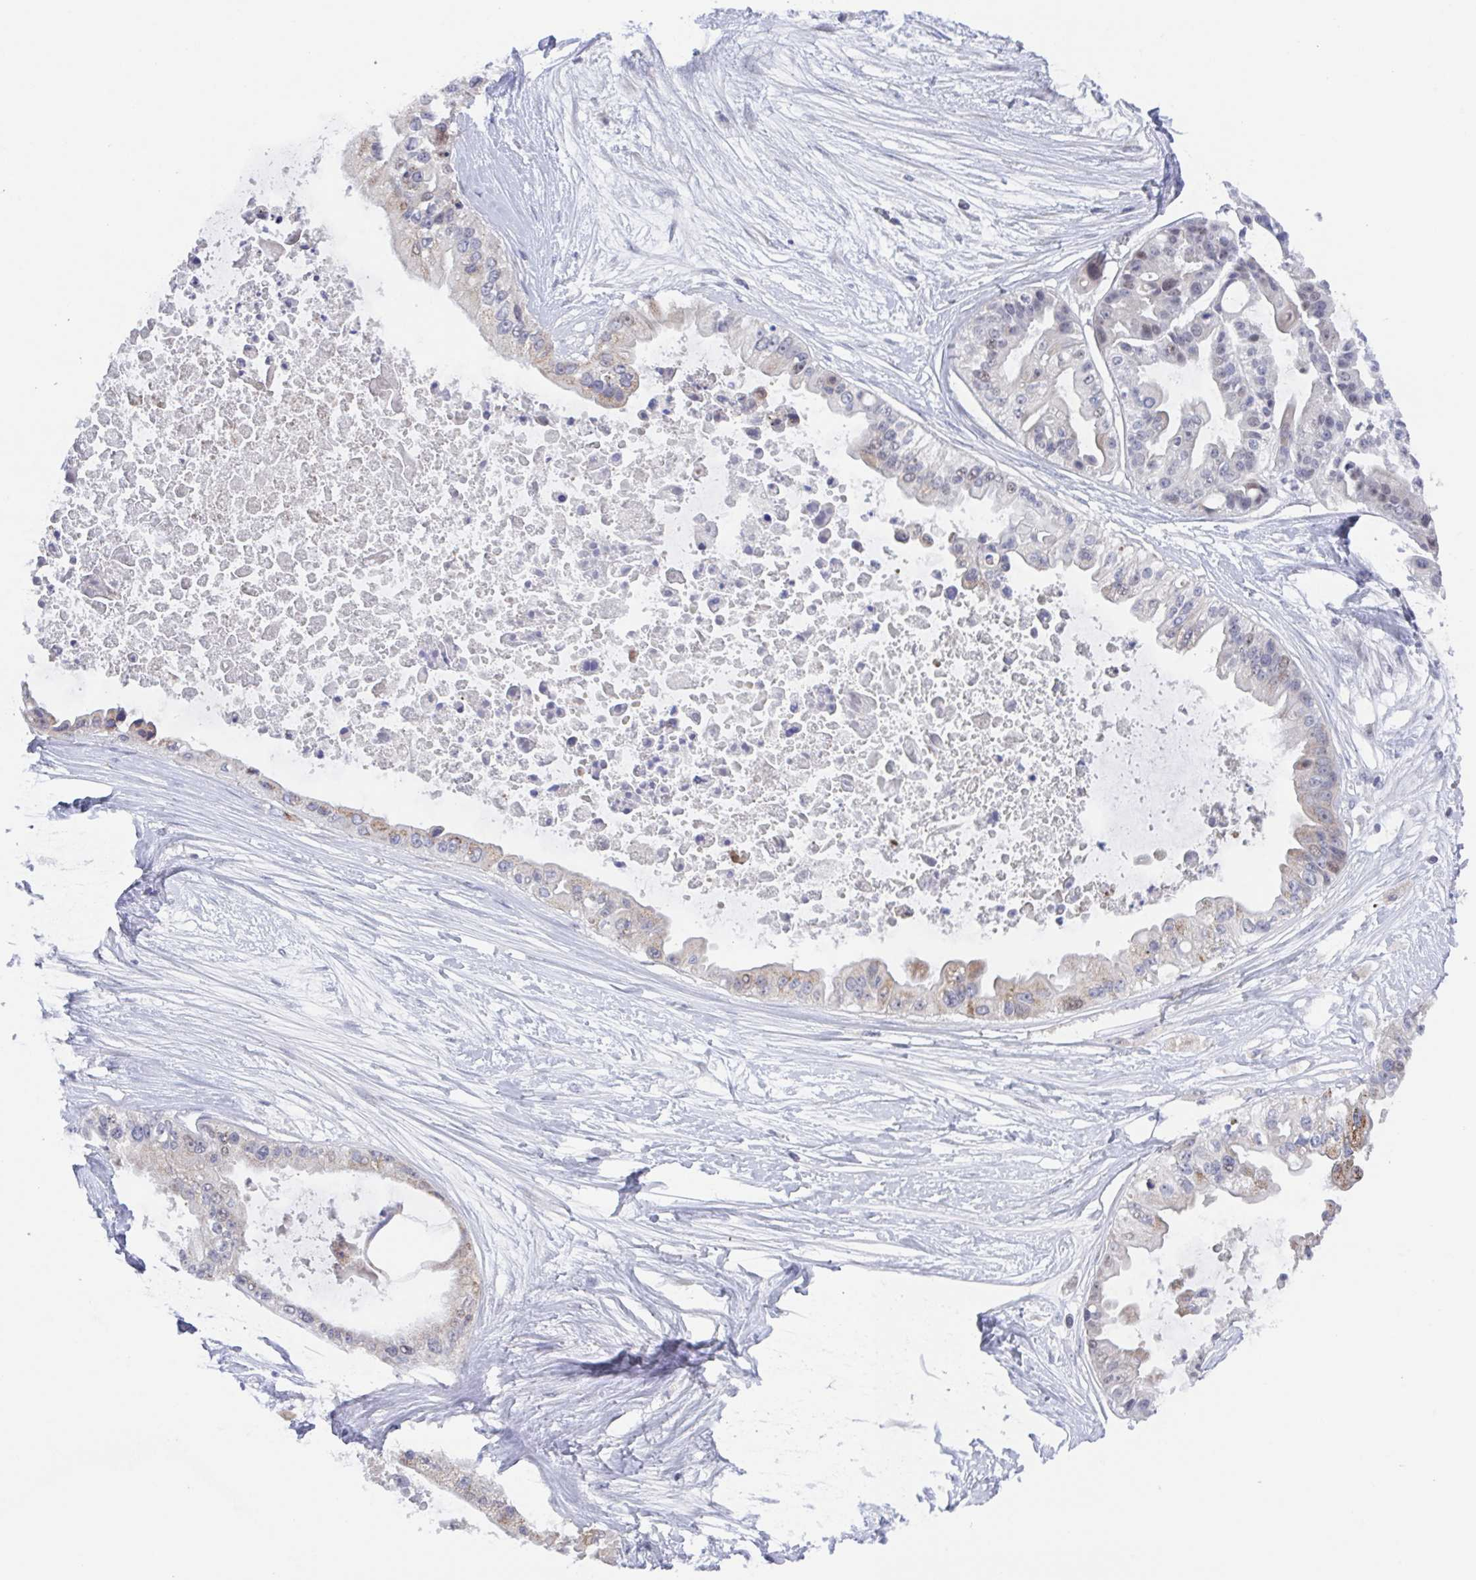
{"staining": {"intensity": "negative", "quantity": "none", "location": "none"}, "tissue": "ovarian cancer", "cell_type": "Tumor cells", "image_type": "cancer", "snomed": [{"axis": "morphology", "description": "Cystadenocarcinoma, serous, NOS"}, {"axis": "topography", "description": "Ovary"}], "caption": "This is a histopathology image of IHC staining of ovarian cancer, which shows no expression in tumor cells. The staining is performed using DAB brown chromogen with nuclei counter-stained in using hematoxylin.", "gene": "POU2F3", "patient": {"sex": "female", "age": 56}}